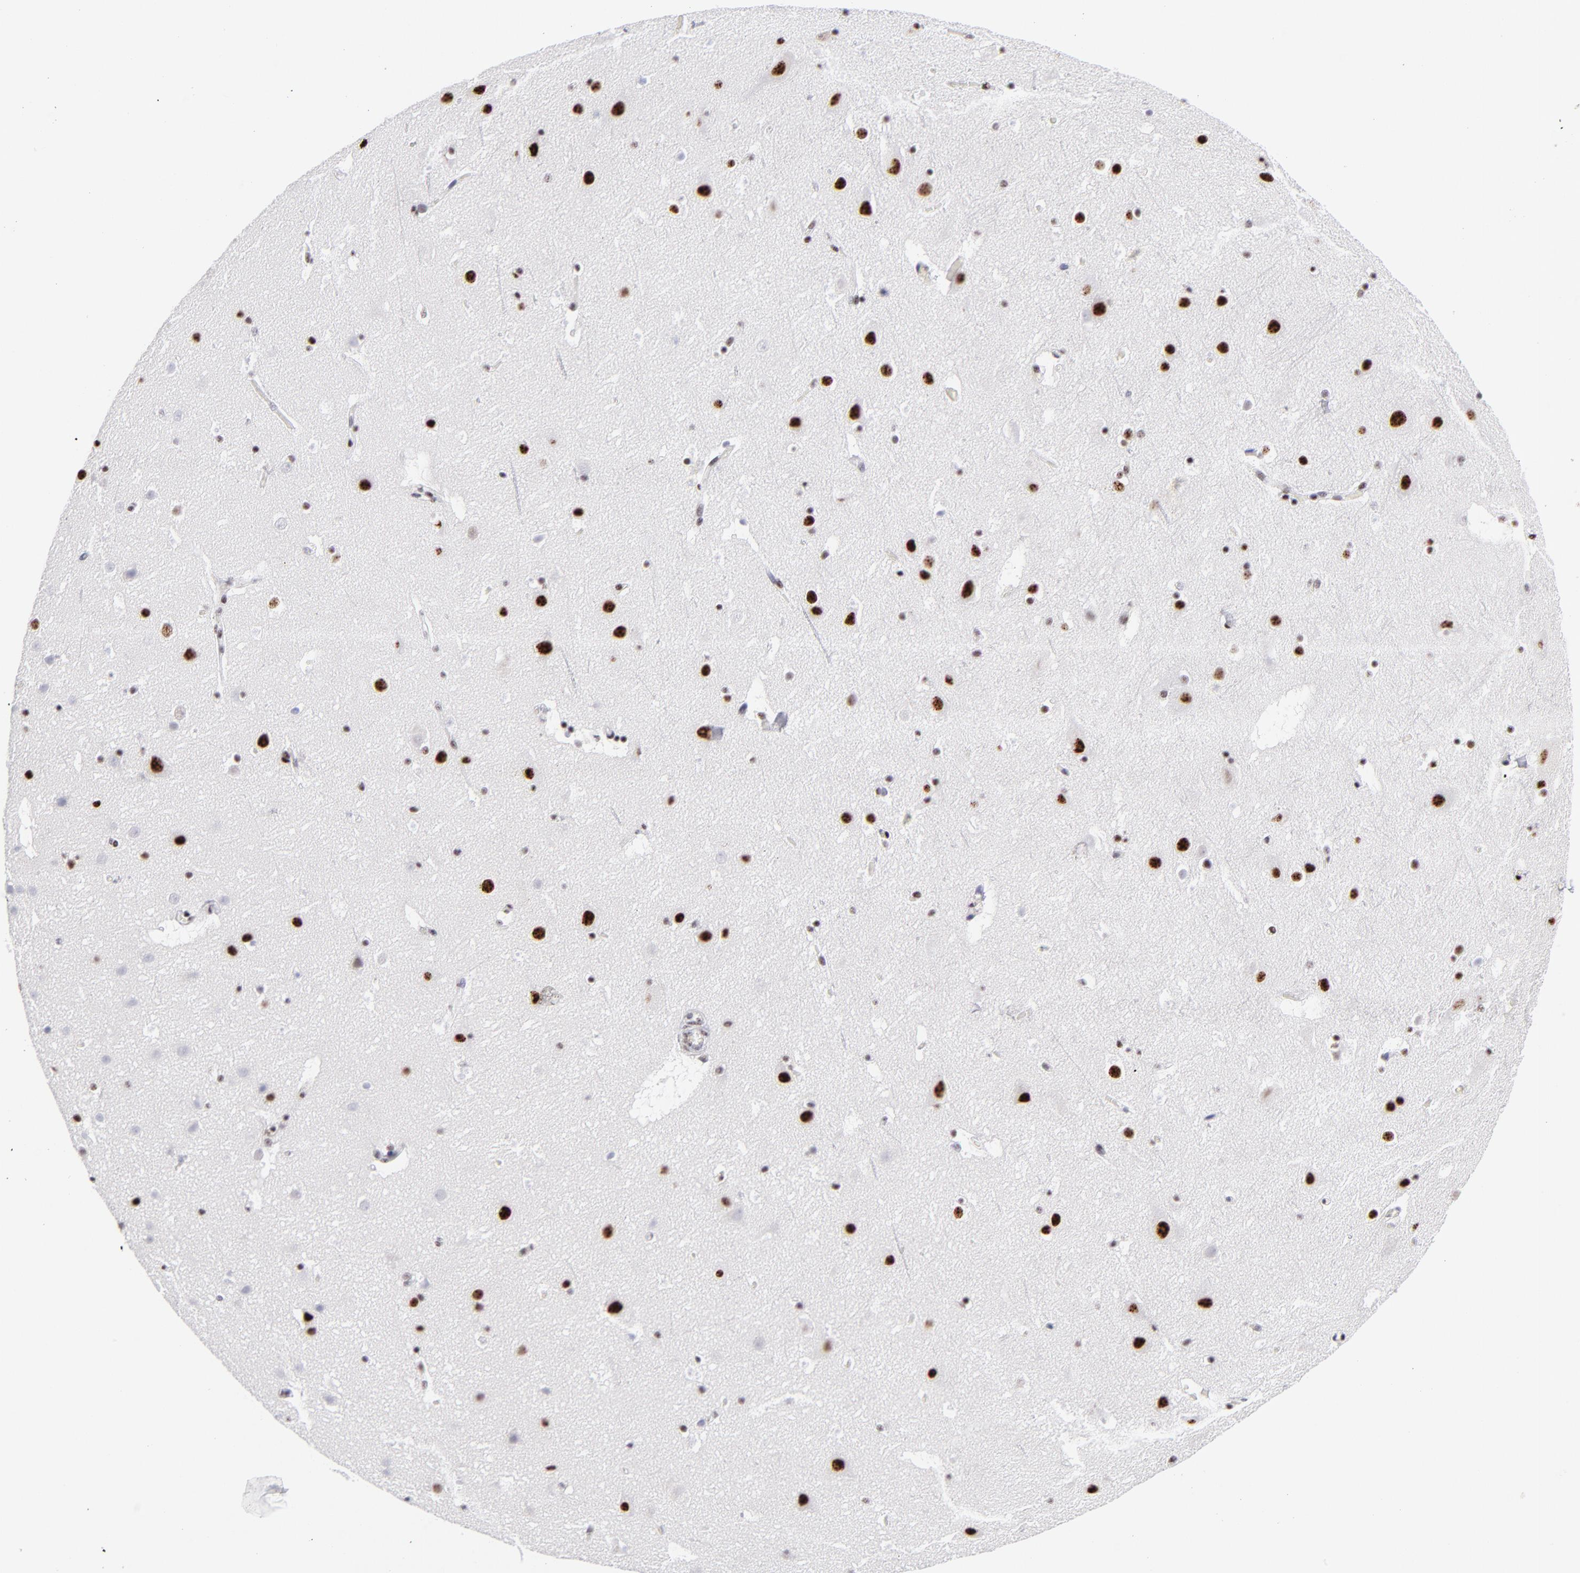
{"staining": {"intensity": "moderate", "quantity": "25%-75%", "location": "nuclear"}, "tissue": "cerebral cortex", "cell_type": "Endothelial cells", "image_type": "normal", "snomed": [{"axis": "morphology", "description": "Normal tissue, NOS"}, {"axis": "topography", "description": "Cerebral cortex"}], "caption": "Protein staining of normal cerebral cortex displays moderate nuclear staining in approximately 25%-75% of endothelial cells. (Brightfield microscopy of DAB IHC at high magnification).", "gene": "CDC25C", "patient": {"sex": "male", "age": 45}}